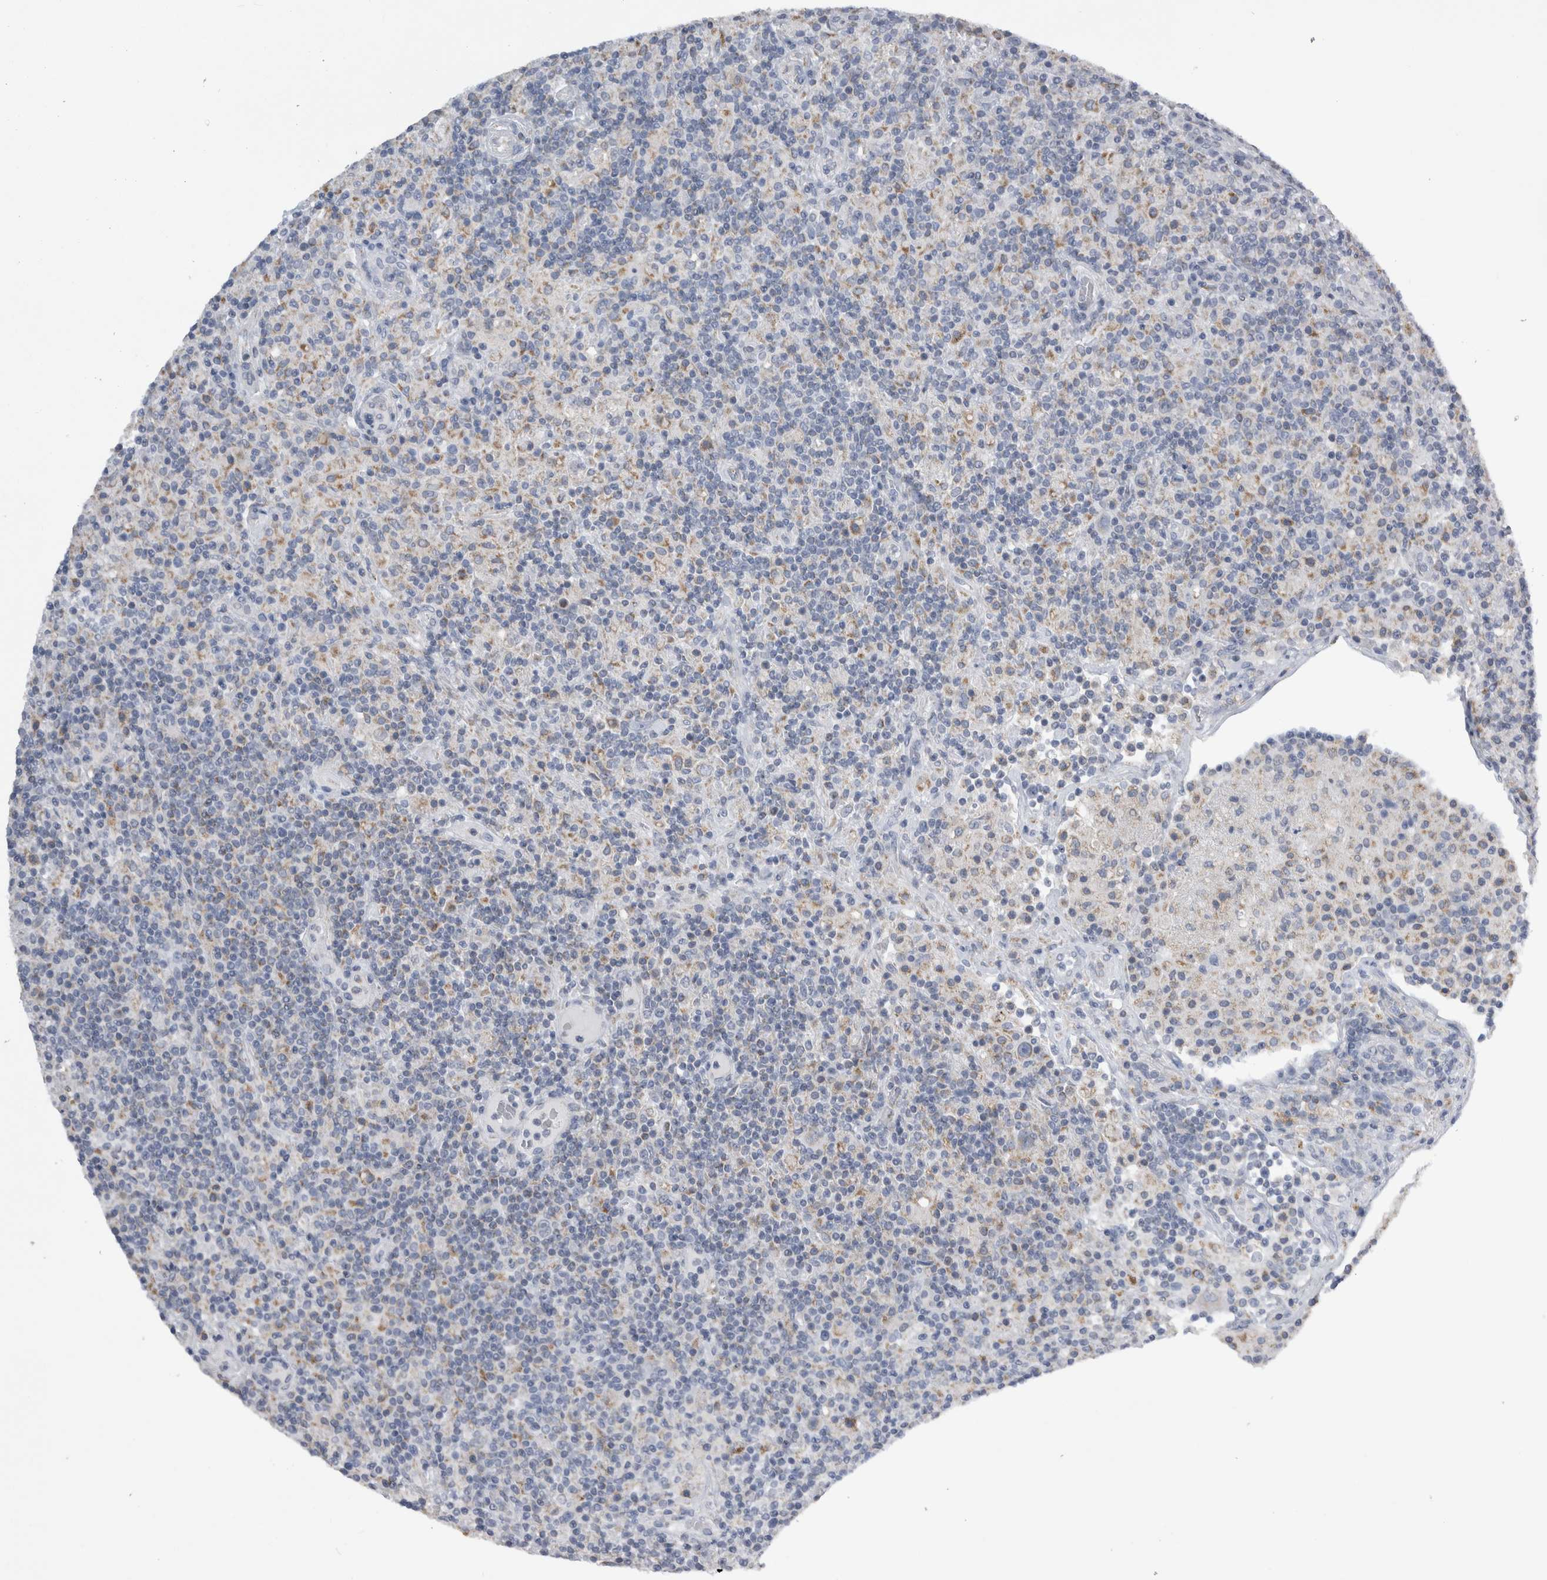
{"staining": {"intensity": "negative", "quantity": "none", "location": "none"}, "tissue": "lymphoma", "cell_type": "Tumor cells", "image_type": "cancer", "snomed": [{"axis": "morphology", "description": "Hodgkin's disease, NOS"}, {"axis": "topography", "description": "Lymph node"}], "caption": "Immunohistochemical staining of human lymphoma exhibits no significant positivity in tumor cells.", "gene": "DHRS4", "patient": {"sex": "male", "age": 70}}